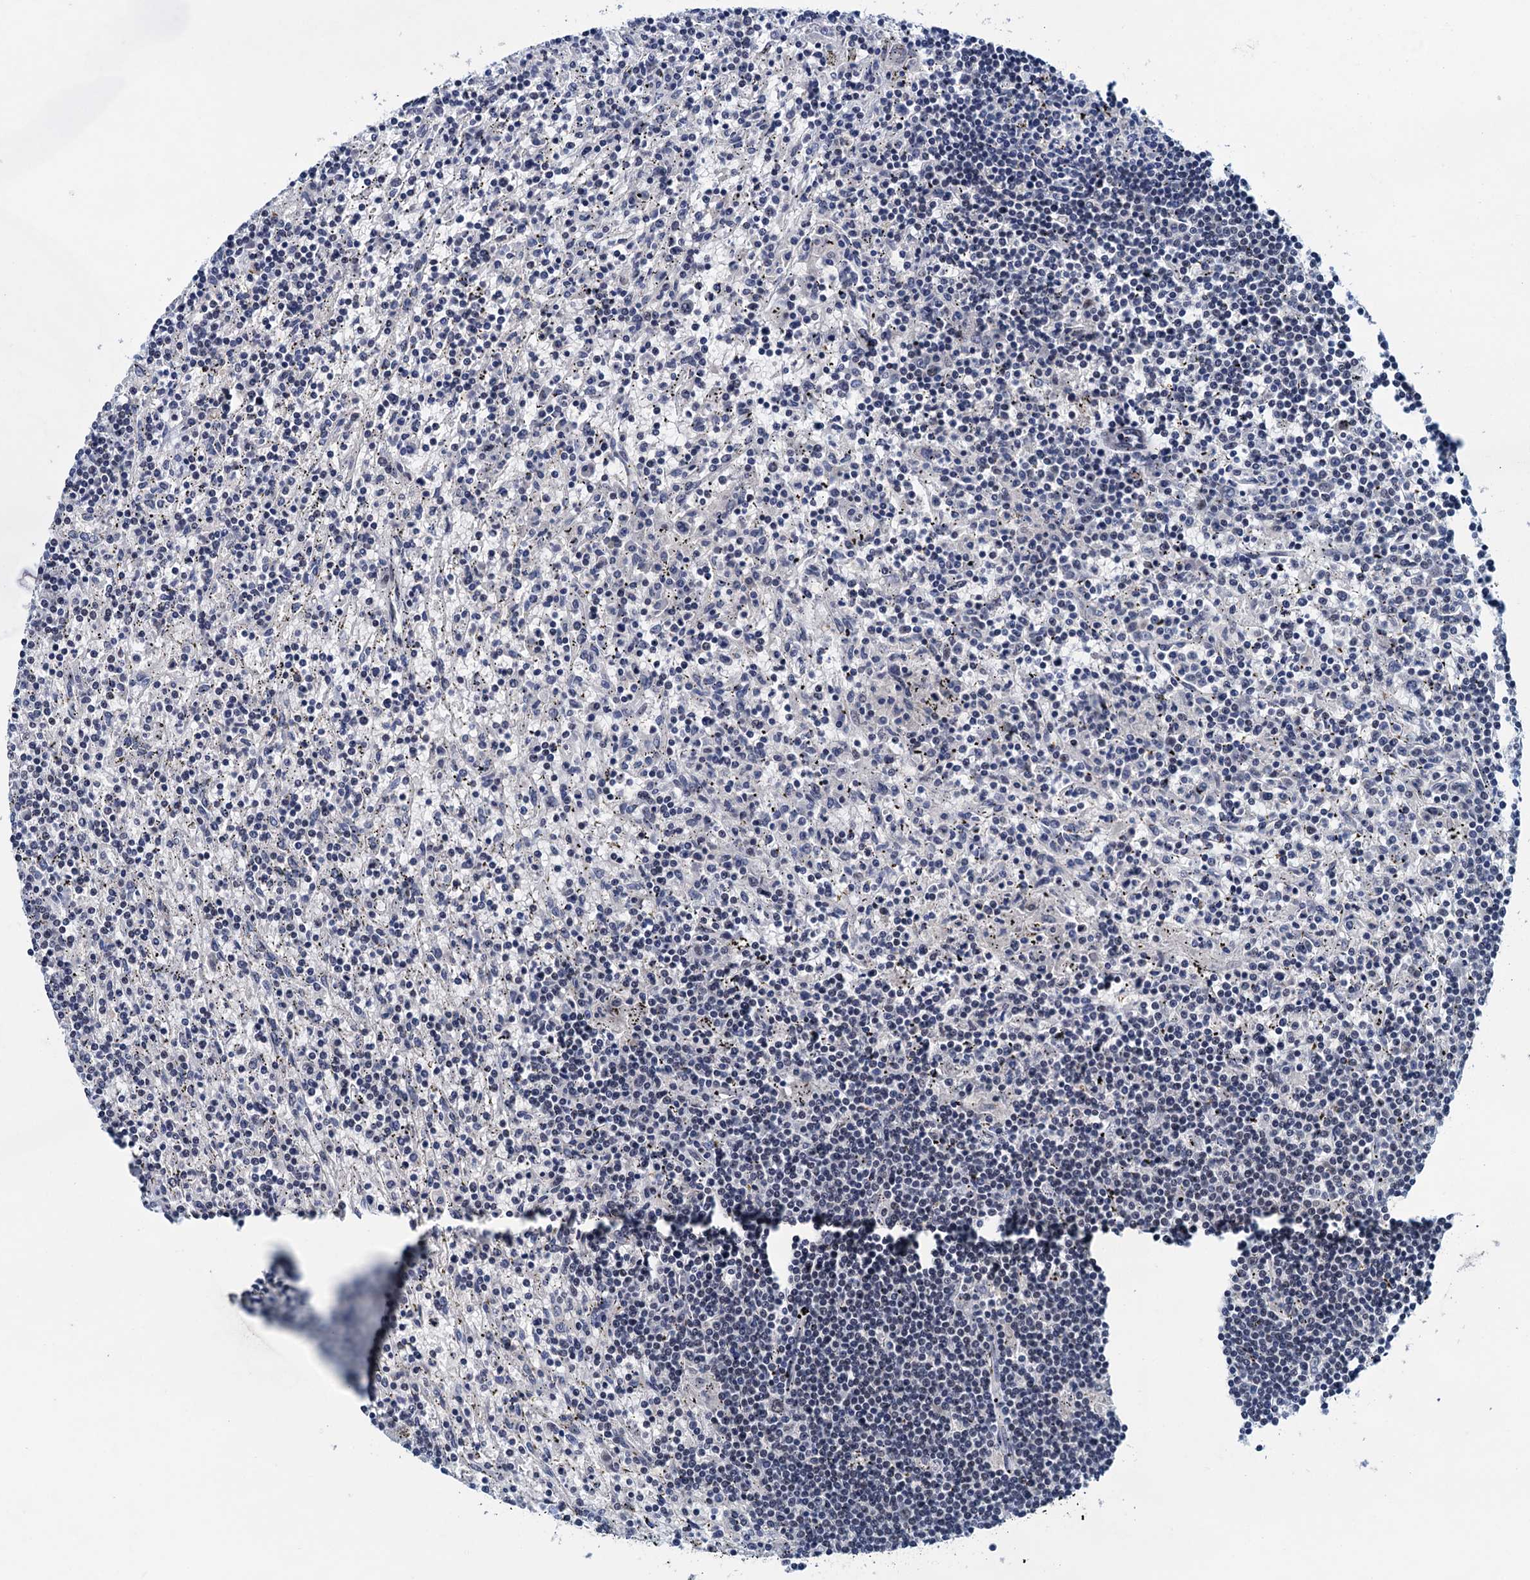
{"staining": {"intensity": "negative", "quantity": "none", "location": "none"}, "tissue": "lymphoma", "cell_type": "Tumor cells", "image_type": "cancer", "snomed": [{"axis": "morphology", "description": "Malignant lymphoma, non-Hodgkin's type, Low grade"}, {"axis": "topography", "description": "Spleen"}], "caption": "A high-resolution micrograph shows immunohistochemistry (IHC) staining of low-grade malignant lymphoma, non-Hodgkin's type, which exhibits no significant expression in tumor cells. (Immunohistochemistry (ihc), brightfield microscopy, high magnification).", "gene": "FNBP4", "patient": {"sex": "male", "age": 76}}